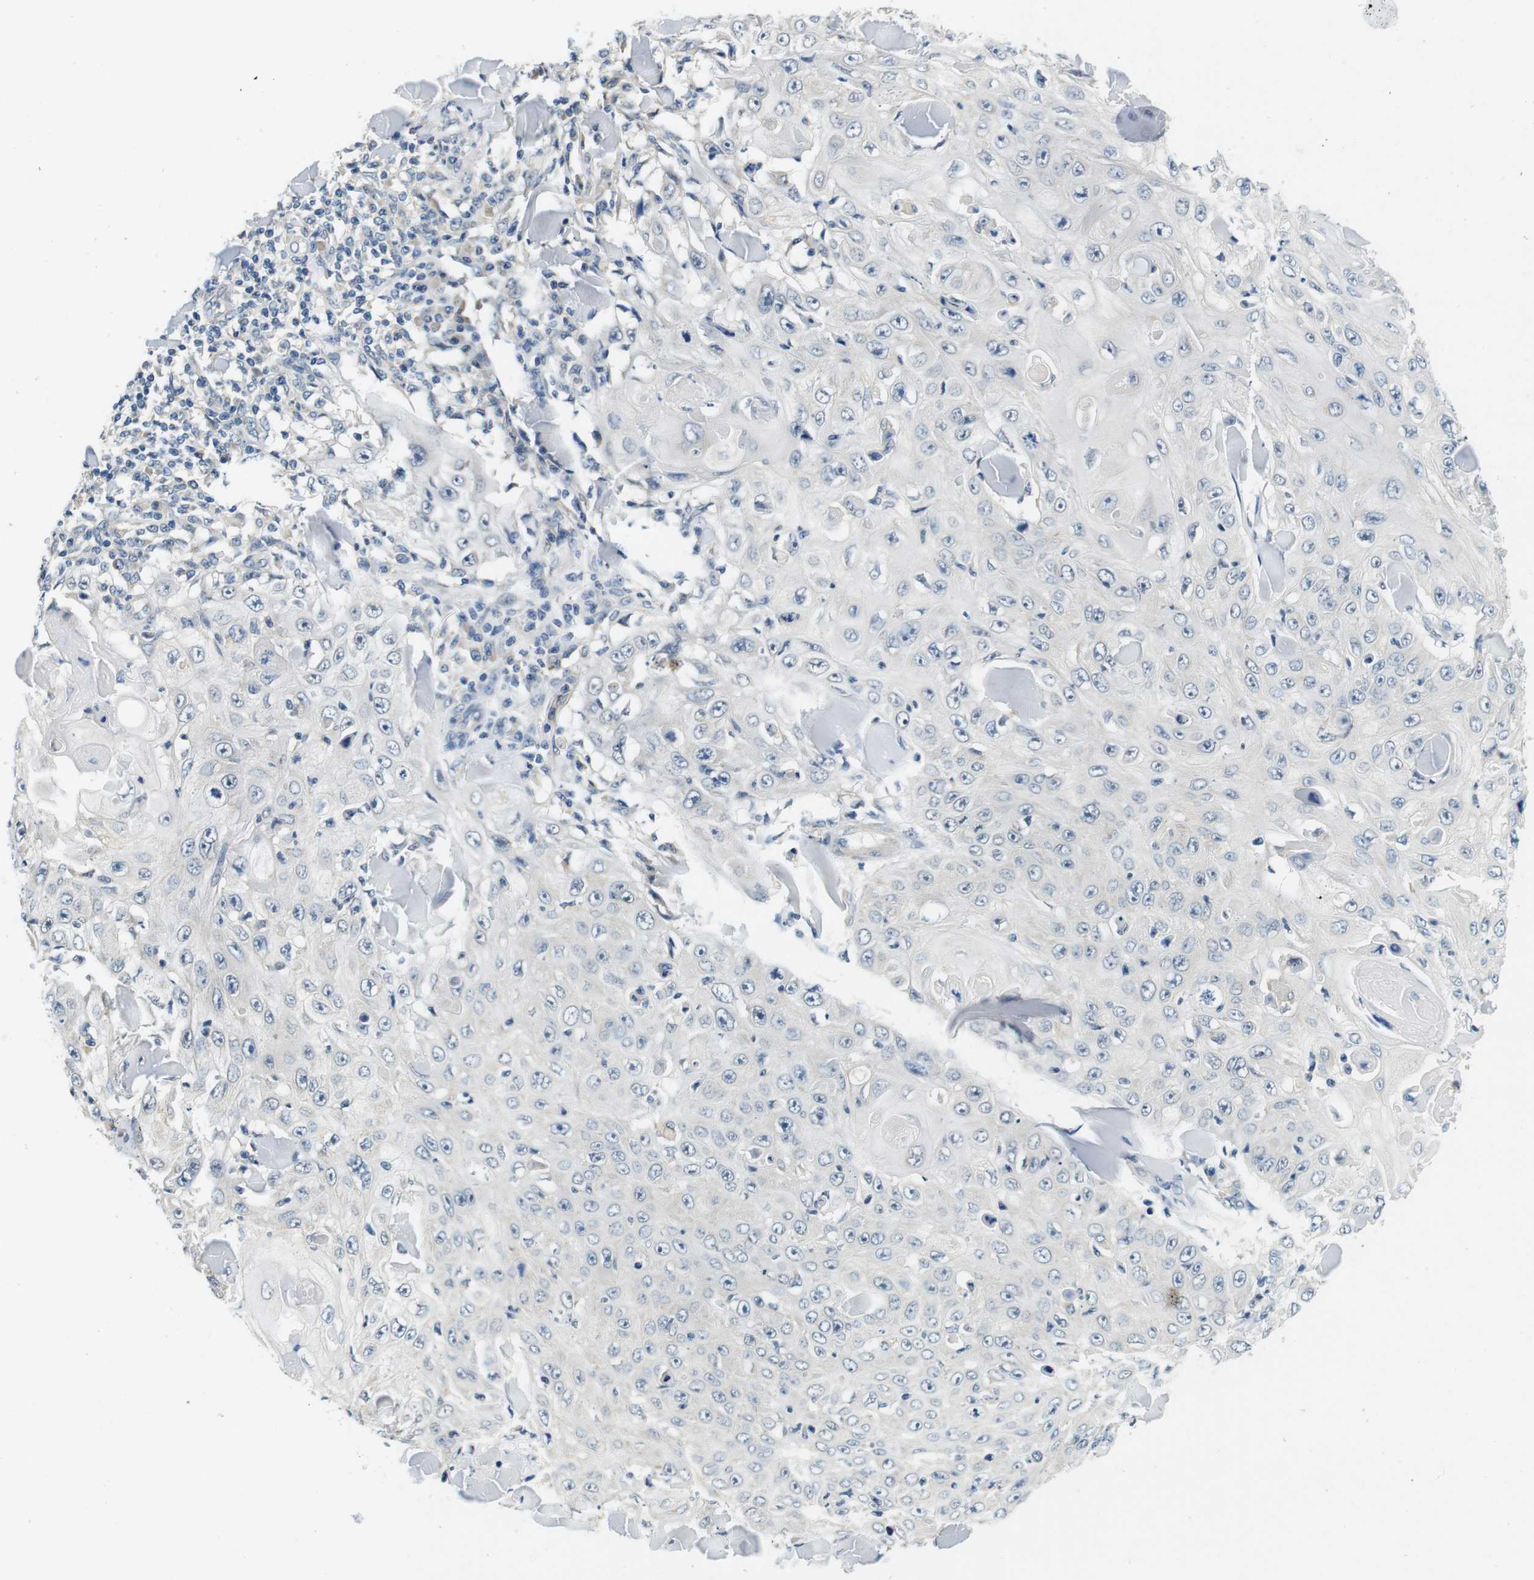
{"staining": {"intensity": "negative", "quantity": "none", "location": "none"}, "tissue": "skin cancer", "cell_type": "Tumor cells", "image_type": "cancer", "snomed": [{"axis": "morphology", "description": "Squamous cell carcinoma, NOS"}, {"axis": "topography", "description": "Skin"}], "caption": "Immunohistochemistry micrograph of neoplastic tissue: skin squamous cell carcinoma stained with DAB exhibits no significant protein positivity in tumor cells.", "gene": "DTNA", "patient": {"sex": "male", "age": 86}}